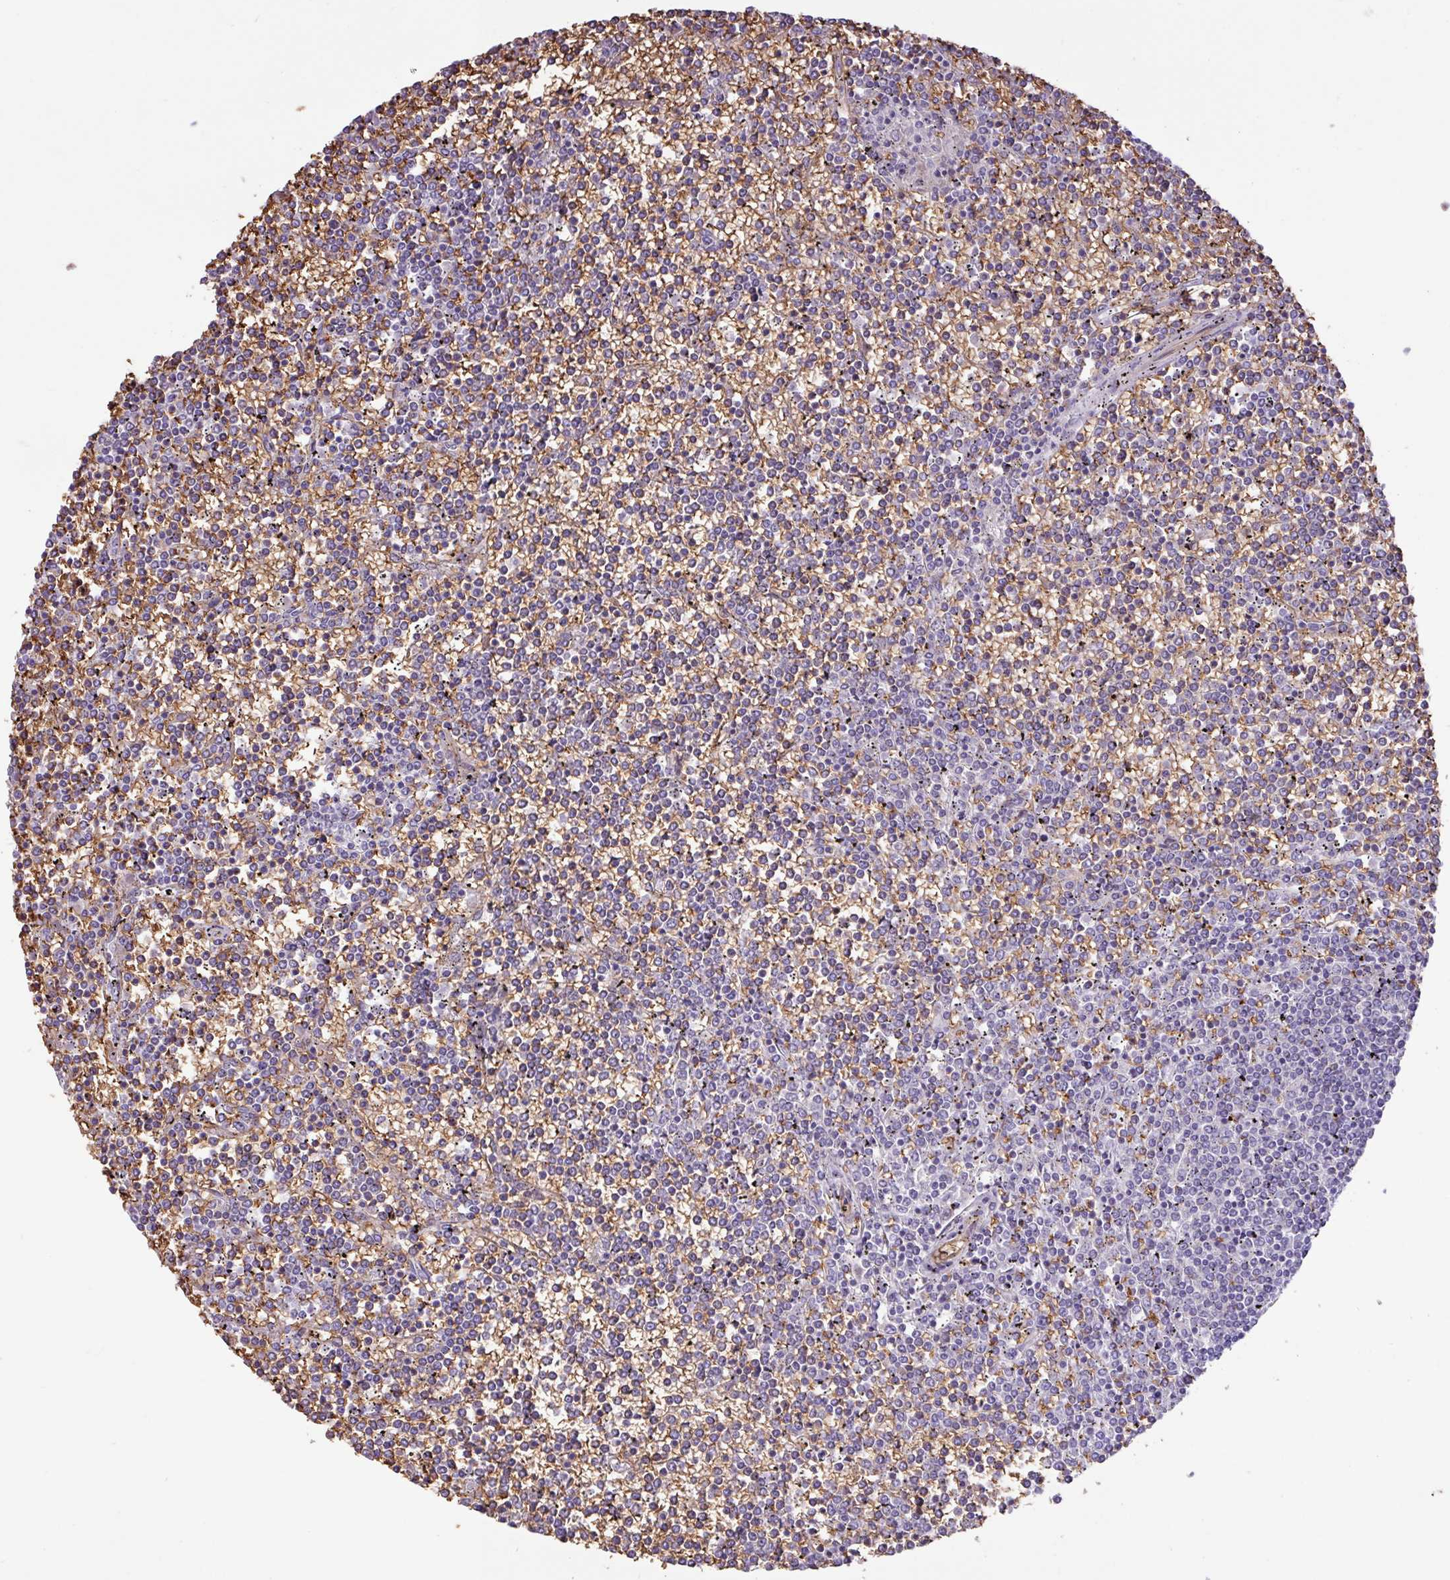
{"staining": {"intensity": "negative", "quantity": "none", "location": "none"}, "tissue": "lymphoma", "cell_type": "Tumor cells", "image_type": "cancer", "snomed": [{"axis": "morphology", "description": "Malignant lymphoma, non-Hodgkin's type, Low grade"}, {"axis": "topography", "description": "Spleen"}], "caption": "Human low-grade malignant lymphoma, non-Hodgkin's type stained for a protein using IHC shows no positivity in tumor cells.", "gene": "RAD21L1", "patient": {"sex": "female", "age": 19}}